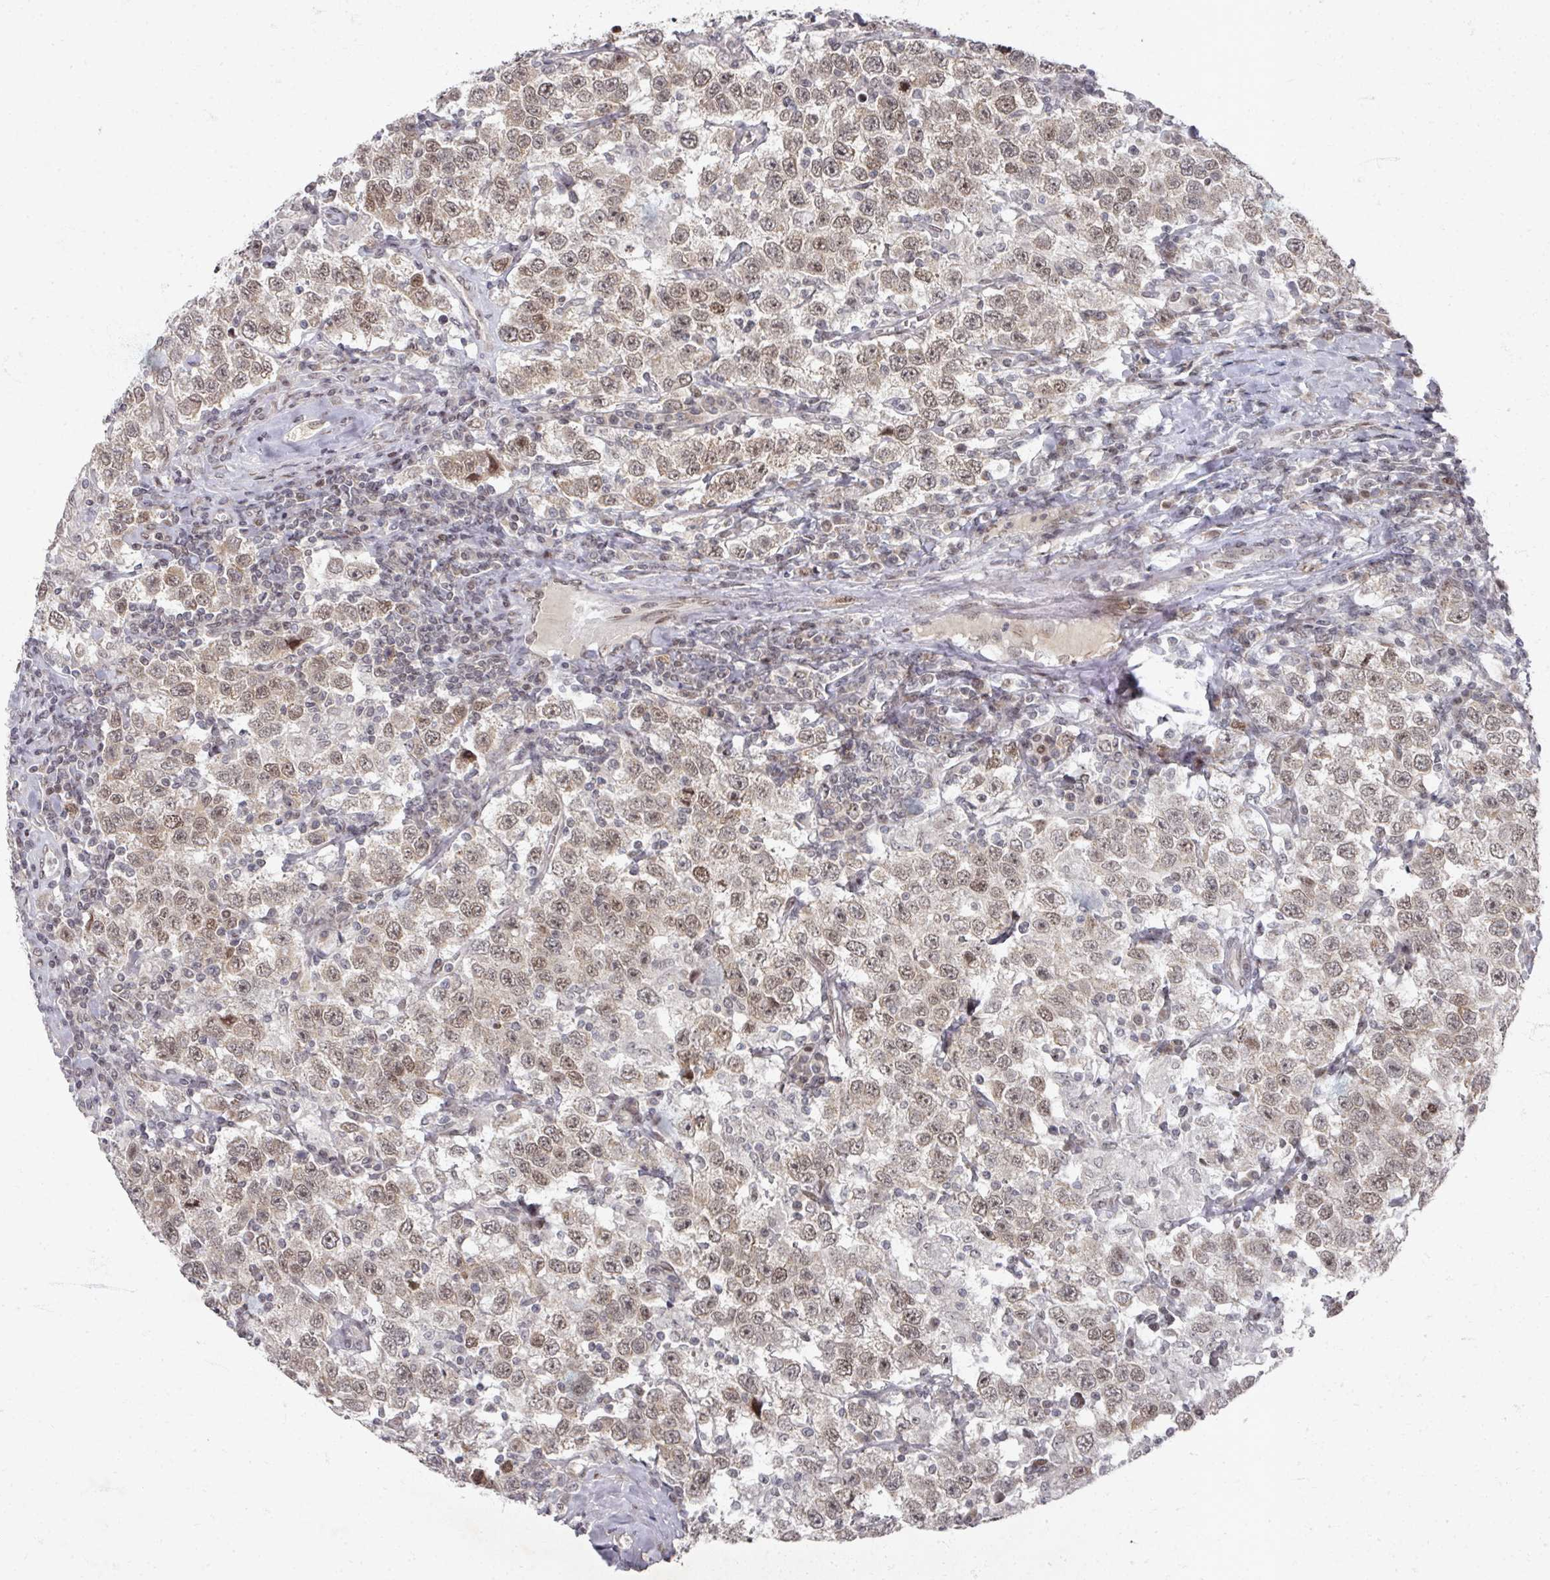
{"staining": {"intensity": "moderate", "quantity": ">75%", "location": "nuclear"}, "tissue": "testis cancer", "cell_type": "Tumor cells", "image_type": "cancer", "snomed": [{"axis": "morphology", "description": "Seminoma, NOS"}, {"axis": "topography", "description": "Testis"}], "caption": "Tumor cells display medium levels of moderate nuclear expression in approximately >75% of cells in testis cancer (seminoma).", "gene": "PSKH1", "patient": {"sex": "male", "age": 41}}